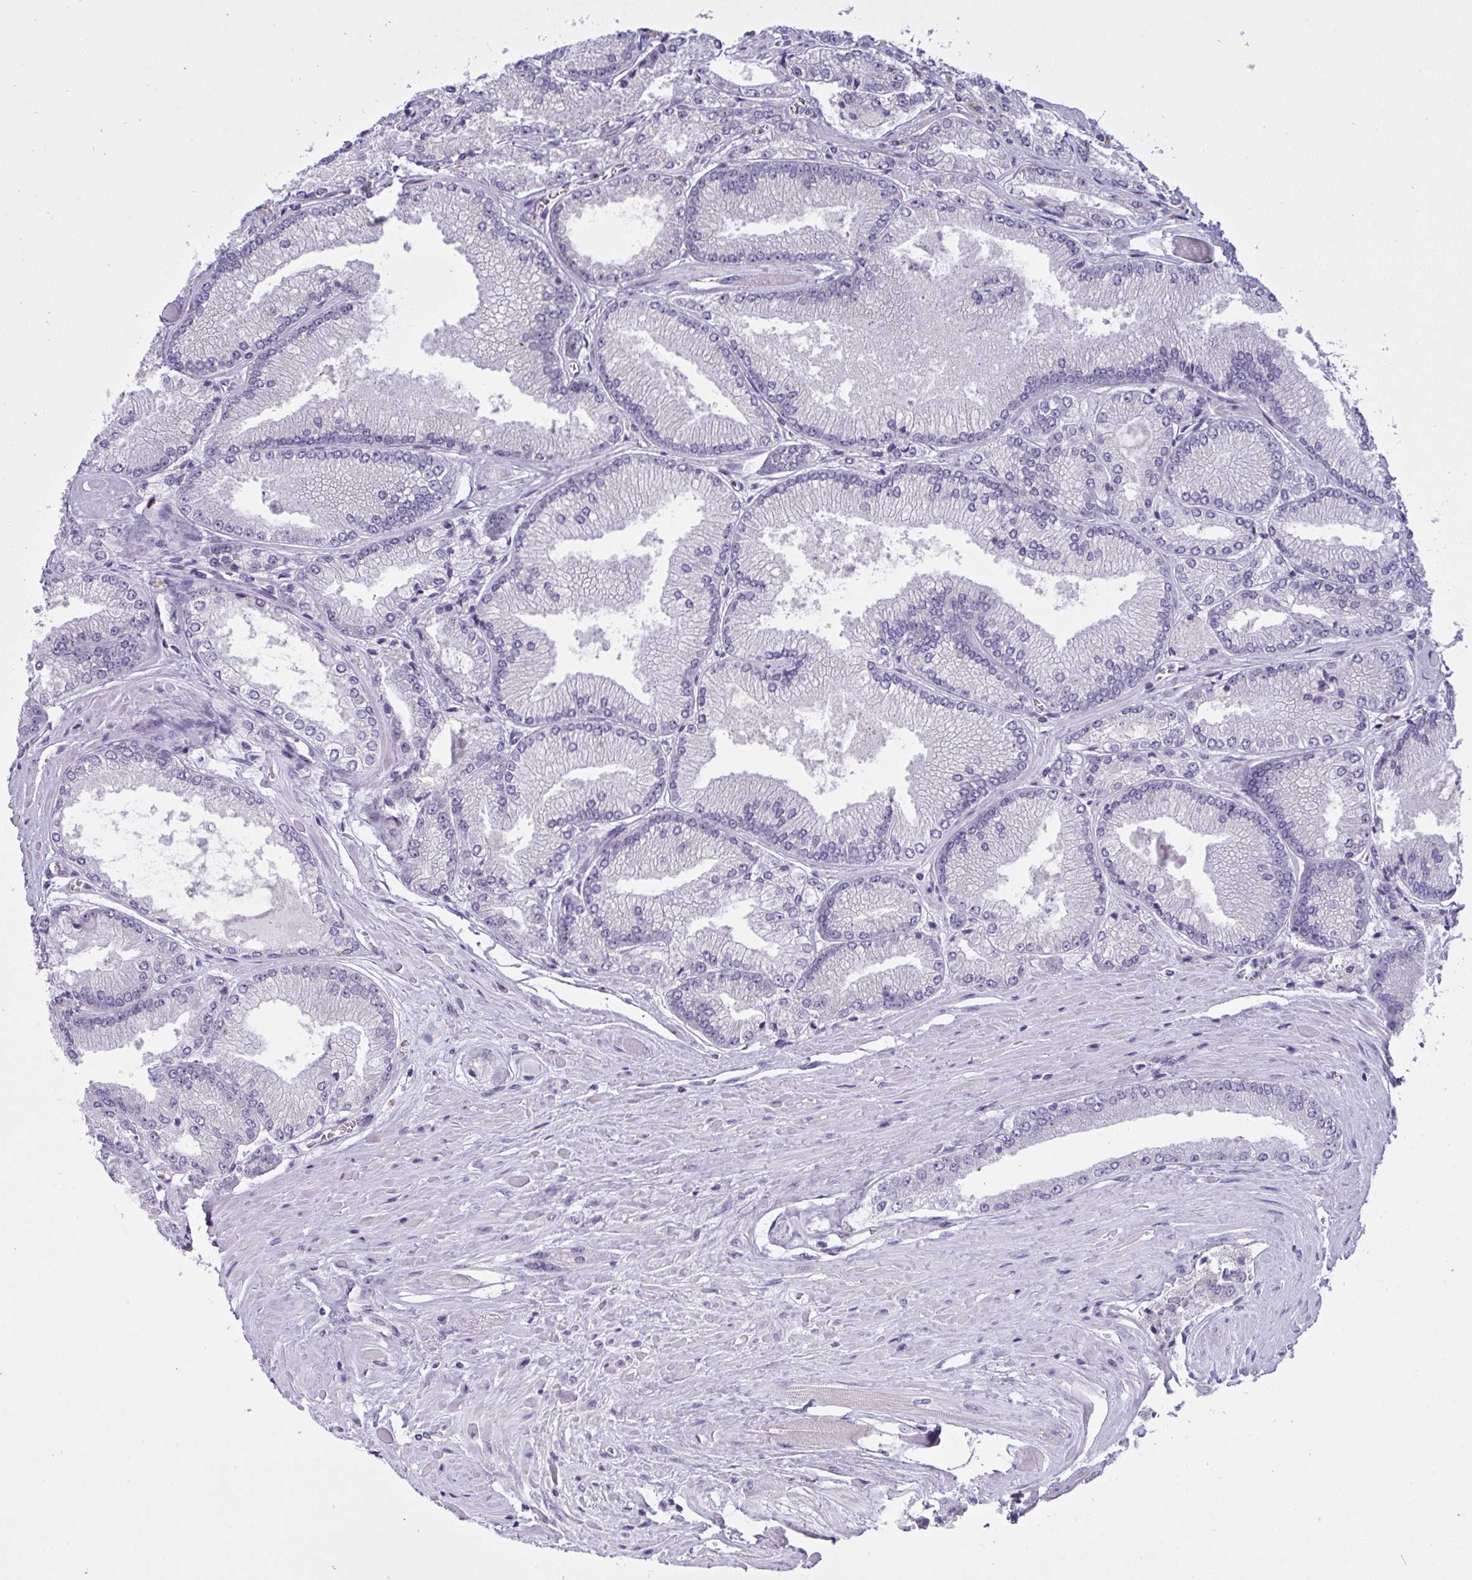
{"staining": {"intensity": "negative", "quantity": "none", "location": "none"}, "tissue": "prostate cancer", "cell_type": "Tumor cells", "image_type": "cancer", "snomed": [{"axis": "morphology", "description": "Adenocarcinoma, Low grade"}, {"axis": "topography", "description": "Prostate"}], "caption": "Immunohistochemical staining of prostate cancer displays no significant positivity in tumor cells.", "gene": "TMEM41A", "patient": {"sex": "male", "age": 67}}